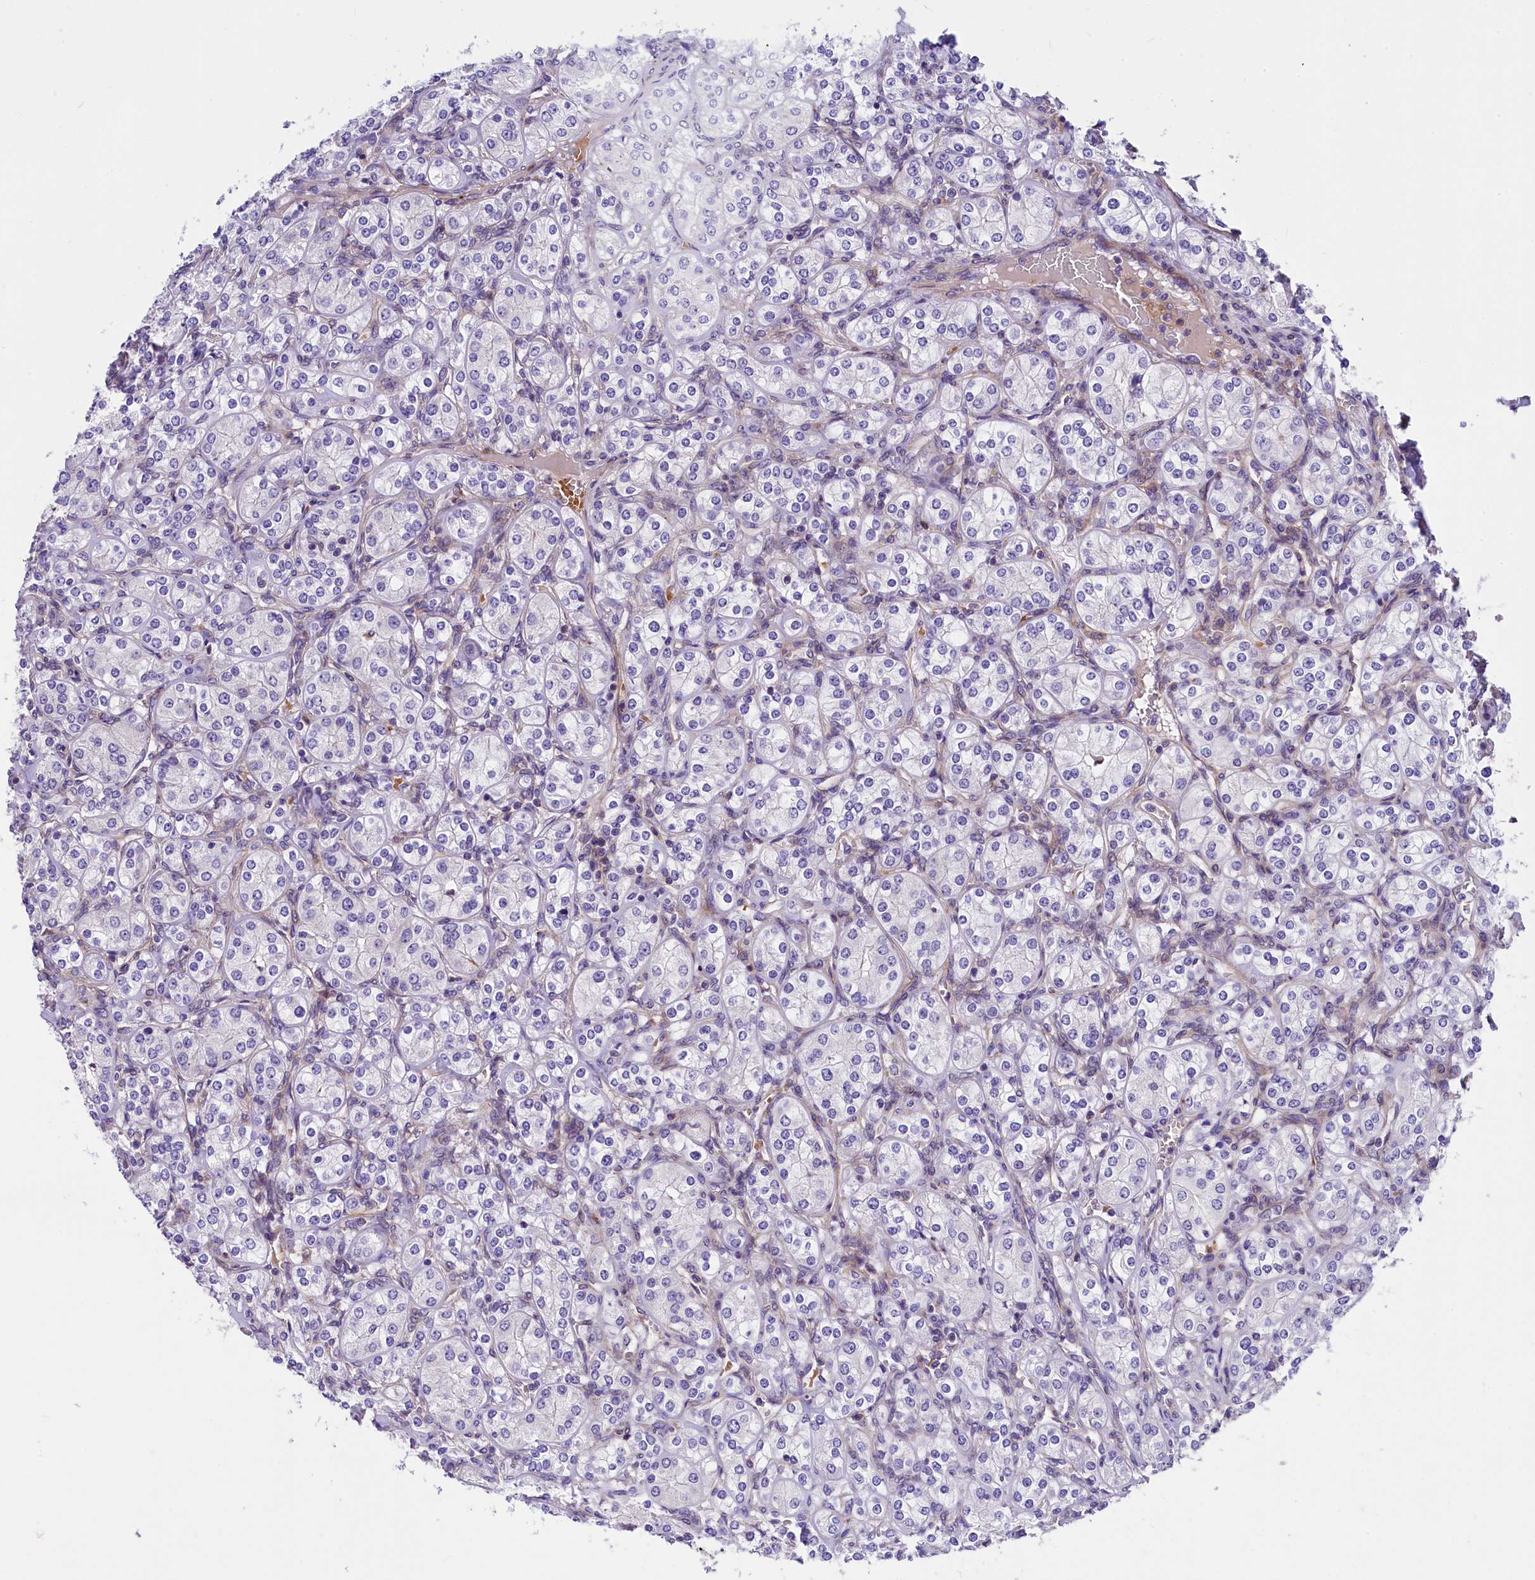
{"staining": {"intensity": "negative", "quantity": "none", "location": "none"}, "tissue": "renal cancer", "cell_type": "Tumor cells", "image_type": "cancer", "snomed": [{"axis": "morphology", "description": "Adenocarcinoma, NOS"}, {"axis": "topography", "description": "Kidney"}], "caption": "There is no significant expression in tumor cells of renal cancer (adenocarcinoma).", "gene": "MED20", "patient": {"sex": "male", "age": 77}}